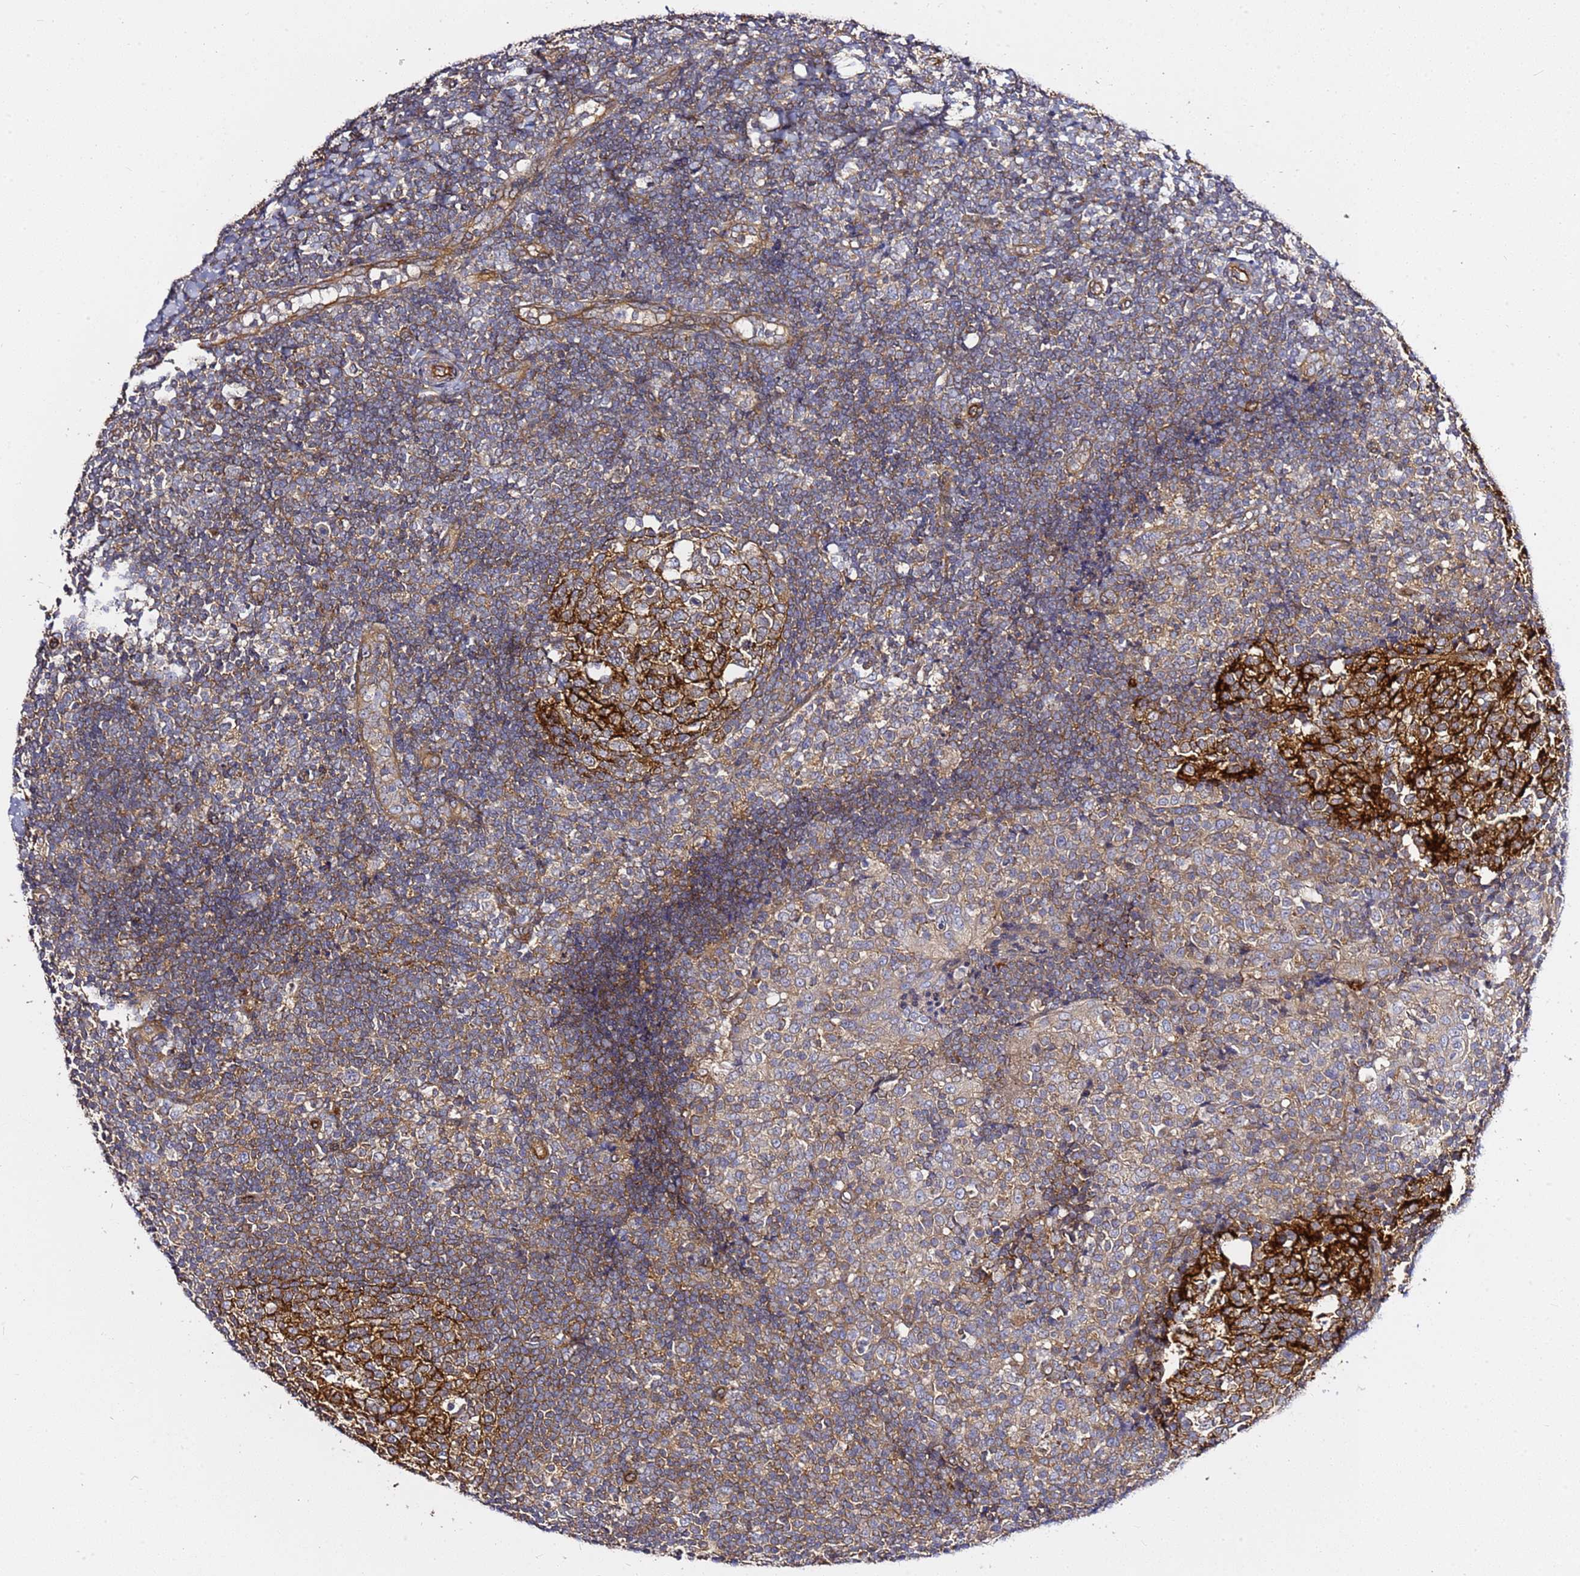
{"staining": {"intensity": "strong", "quantity": "25%-75%", "location": "cytoplasmic/membranous"}, "tissue": "tonsil", "cell_type": "Germinal center cells", "image_type": "normal", "snomed": [{"axis": "morphology", "description": "Normal tissue, NOS"}, {"axis": "topography", "description": "Tonsil"}], "caption": "Protein staining of benign tonsil shows strong cytoplasmic/membranous positivity in approximately 25%-75% of germinal center cells.", "gene": "GNL1", "patient": {"sex": "female", "age": 19}}